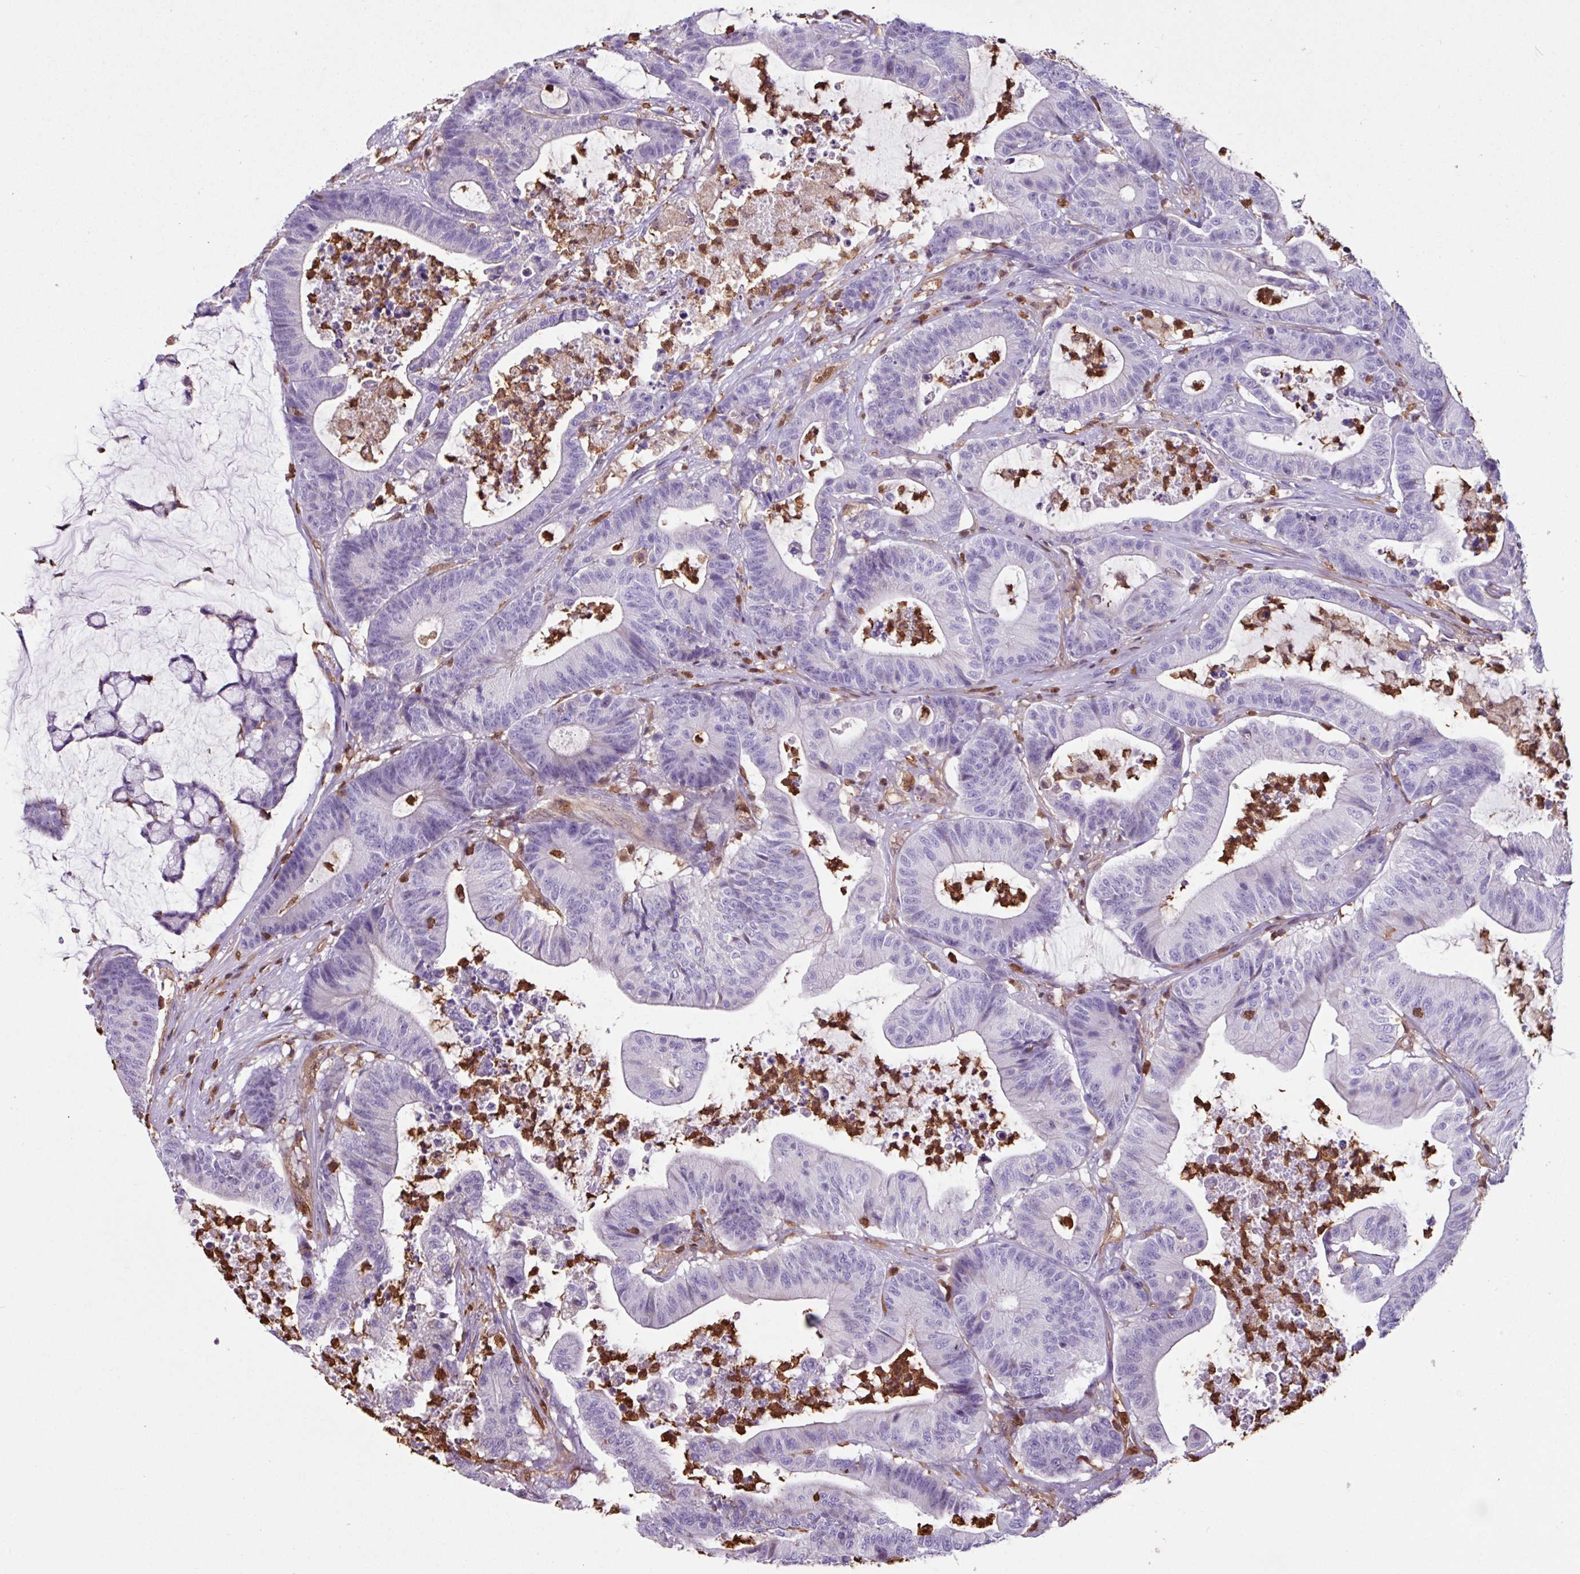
{"staining": {"intensity": "negative", "quantity": "none", "location": "none"}, "tissue": "colorectal cancer", "cell_type": "Tumor cells", "image_type": "cancer", "snomed": [{"axis": "morphology", "description": "Adenocarcinoma, NOS"}, {"axis": "topography", "description": "Colon"}], "caption": "DAB (3,3'-diaminobenzidine) immunohistochemical staining of human colorectal cancer displays no significant staining in tumor cells.", "gene": "ARHGDIB", "patient": {"sex": "female", "age": 84}}